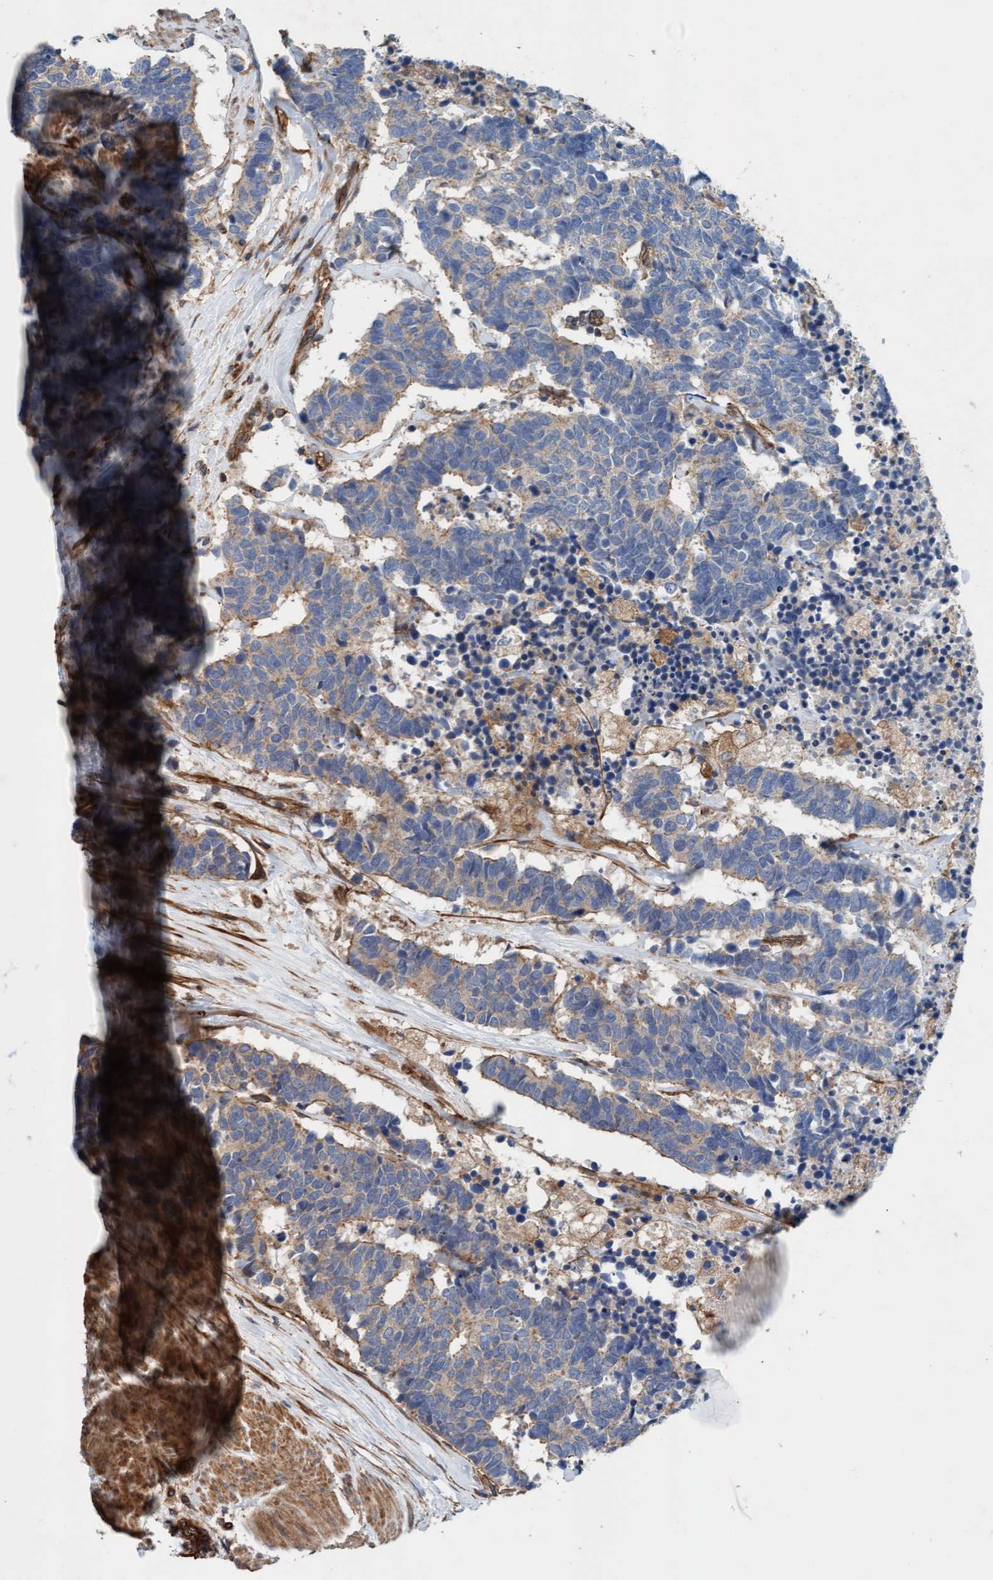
{"staining": {"intensity": "weak", "quantity": "<25%", "location": "cytoplasmic/membranous"}, "tissue": "carcinoid", "cell_type": "Tumor cells", "image_type": "cancer", "snomed": [{"axis": "morphology", "description": "Carcinoma, NOS"}, {"axis": "morphology", "description": "Carcinoid, malignant, NOS"}, {"axis": "topography", "description": "Urinary bladder"}], "caption": "Immunohistochemical staining of carcinoid demonstrates no significant expression in tumor cells.", "gene": "STXBP4", "patient": {"sex": "male", "age": 57}}